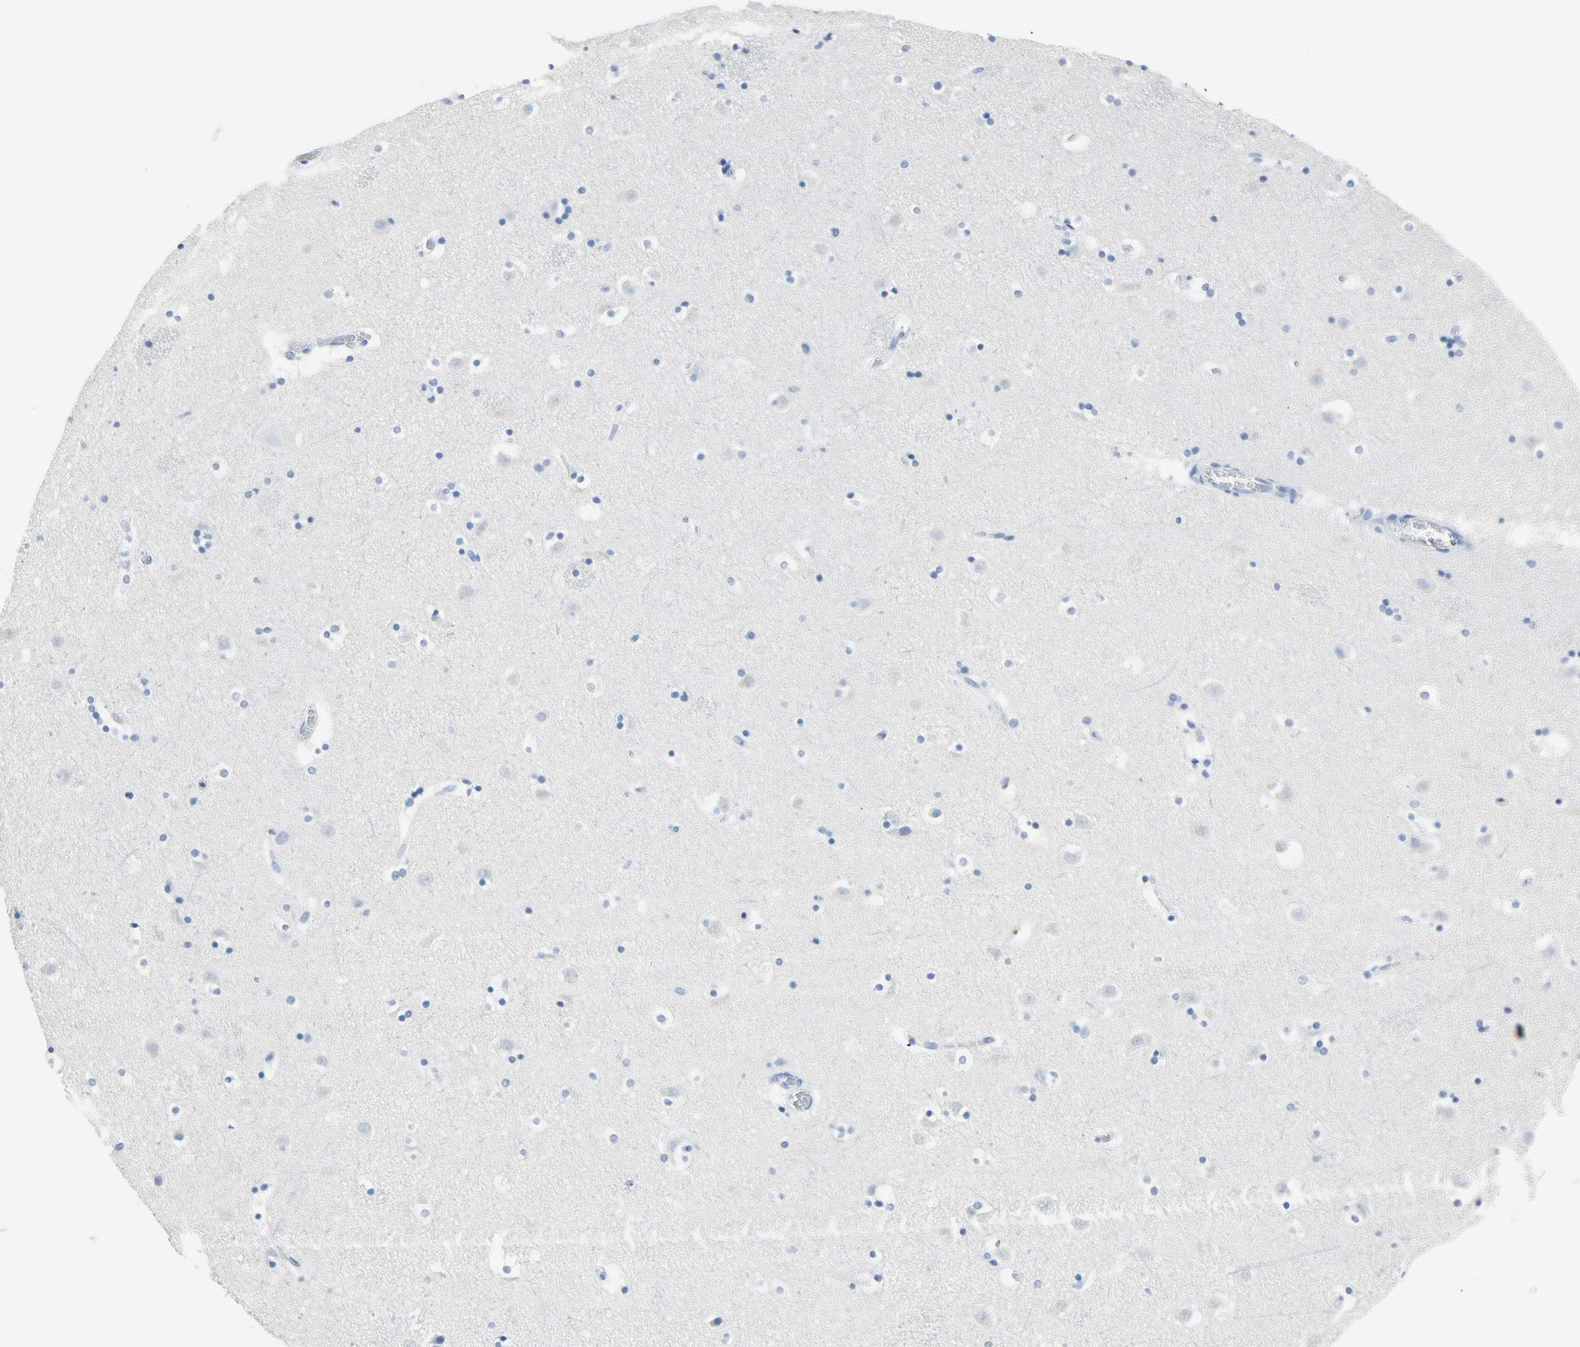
{"staining": {"intensity": "negative", "quantity": "none", "location": "none"}, "tissue": "caudate", "cell_type": "Glial cells", "image_type": "normal", "snomed": [{"axis": "morphology", "description": "Normal tissue, NOS"}, {"axis": "topography", "description": "Lateral ventricle wall"}], "caption": "Histopathology image shows no protein staining in glial cells of normal caudate. (Brightfield microscopy of DAB (3,3'-diaminobenzidine) immunohistochemistry at high magnification).", "gene": "CRP", "patient": {"sex": "male", "age": 45}}